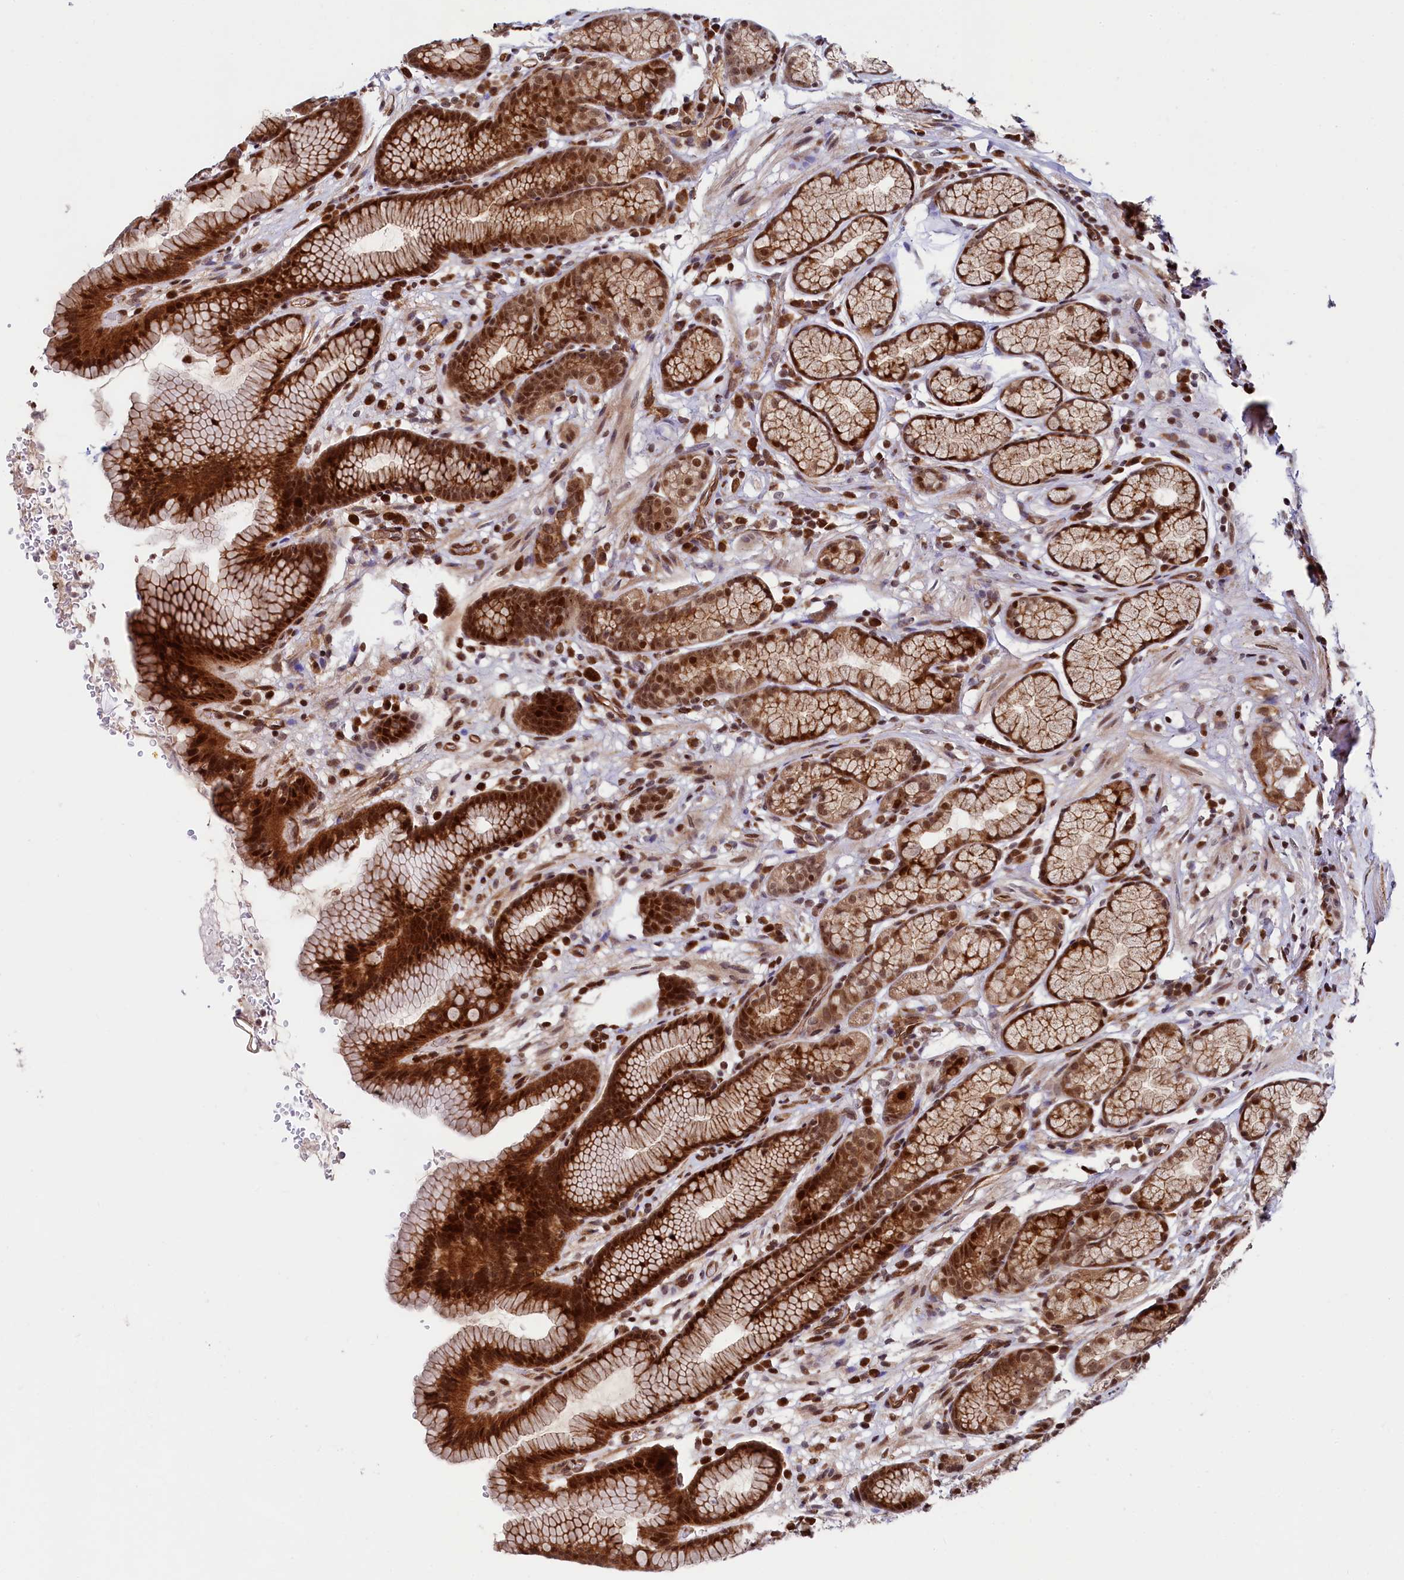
{"staining": {"intensity": "strong", "quantity": ">75%", "location": "cytoplasmic/membranous,nuclear"}, "tissue": "stomach", "cell_type": "Glandular cells", "image_type": "normal", "snomed": [{"axis": "morphology", "description": "Normal tissue, NOS"}, {"axis": "topography", "description": "Stomach"}], "caption": "This photomicrograph shows unremarkable stomach stained with immunohistochemistry (IHC) to label a protein in brown. The cytoplasmic/membranous,nuclear of glandular cells show strong positivity for the protein. Nuclei are counter-stained blue.", "gene": "LEO1", "patient": {"sex": "male", "age": 42}}